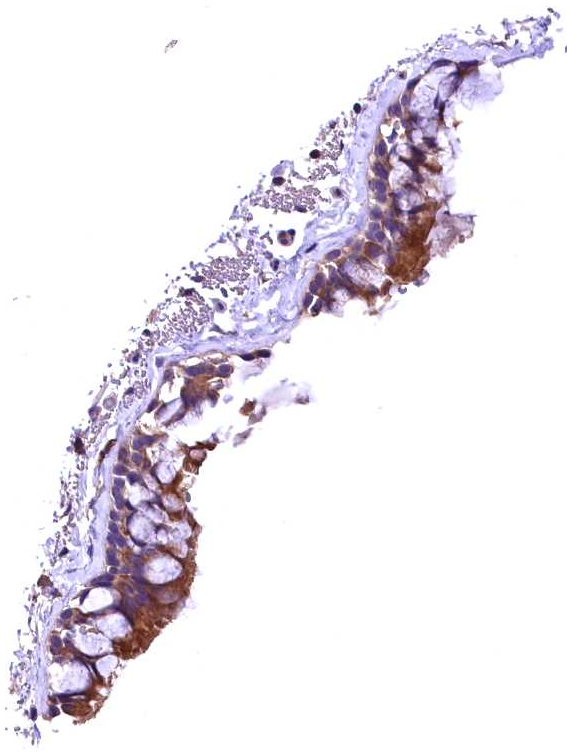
{"staining": {"intensity": "strong", "quantity": "25%-75%", "location": "cytoplasmic/membranous"}, "tissue": "bronchus", "cell_type": "Respiratory epithelial cells", "image_type": "normal", "snomed": [{"axis": "morphology", "description": "Normal tissue, NOS"}, {"axis": "topography", "description": "Cartilage tissue"}], "caption": "Immunohistochemistry histopathology image of benign bronchus stained for a protein (brown), which reveals high levels of strong cytoplasmic/membranous positivity in approximately 25%-75% of respiratory epithelial cells.", "gene": "ENKD1", "patient": {"sex": "male", "age": 63}}